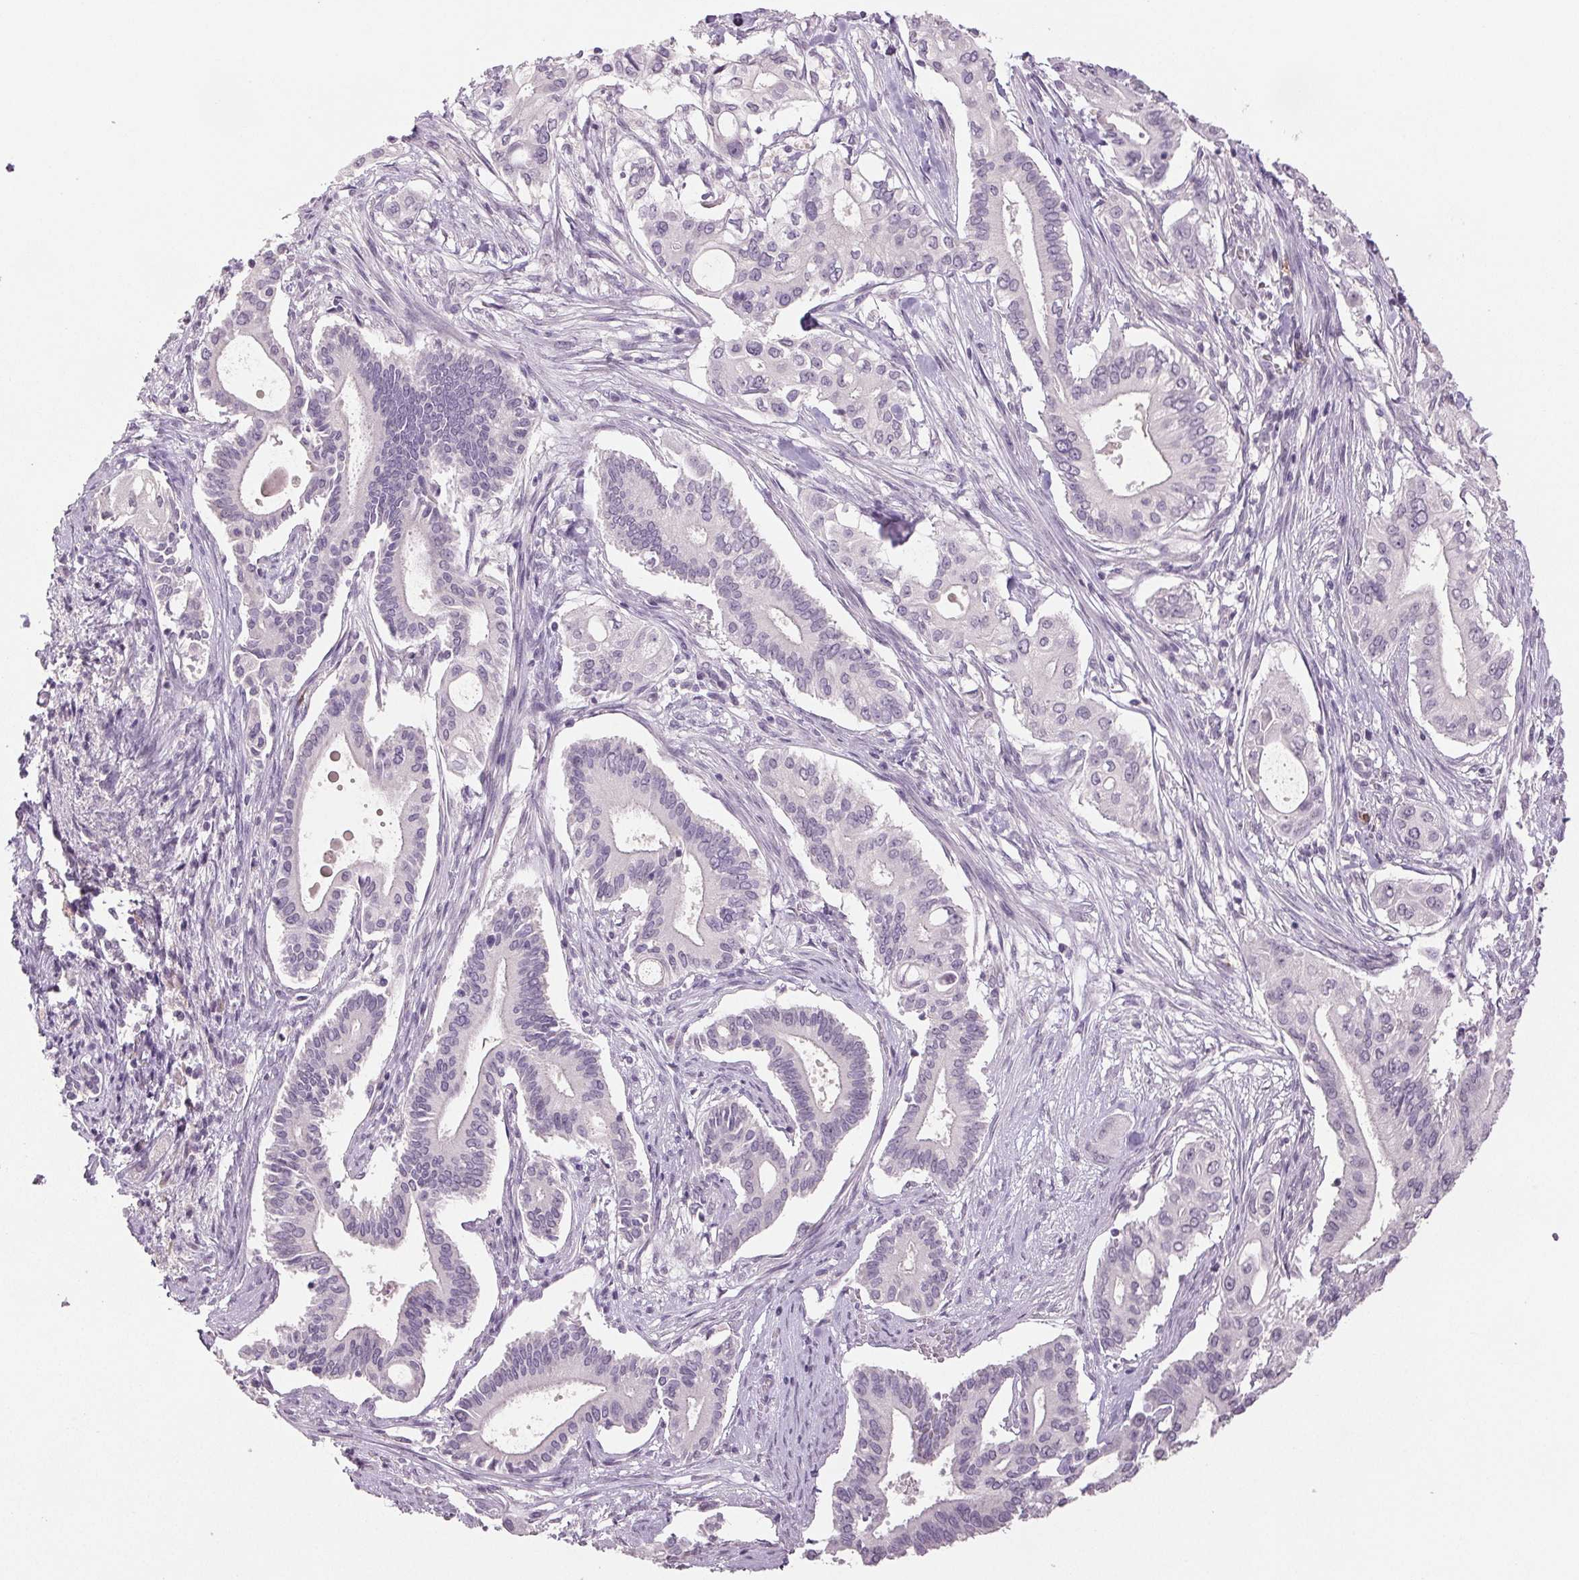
{"staining": {"intensity": "negative", "quantity": "none", "location": "none"}, "tissue": "pancreatic cancer", "cell_type": "Tumor cells", "image_type": "cancer", "snomed": [{"axis": "morphology", "description": "Adenocarcinoma, NOS"}, {"axis": "topography", "description": "Pancreas"}], "caption": "This is an immunohistochemistry image of pancreatic adenocarcinoma. There is no staining in tumor cells.", "gene": "LTF", "patient": {"sex": "female", "age": 68}}